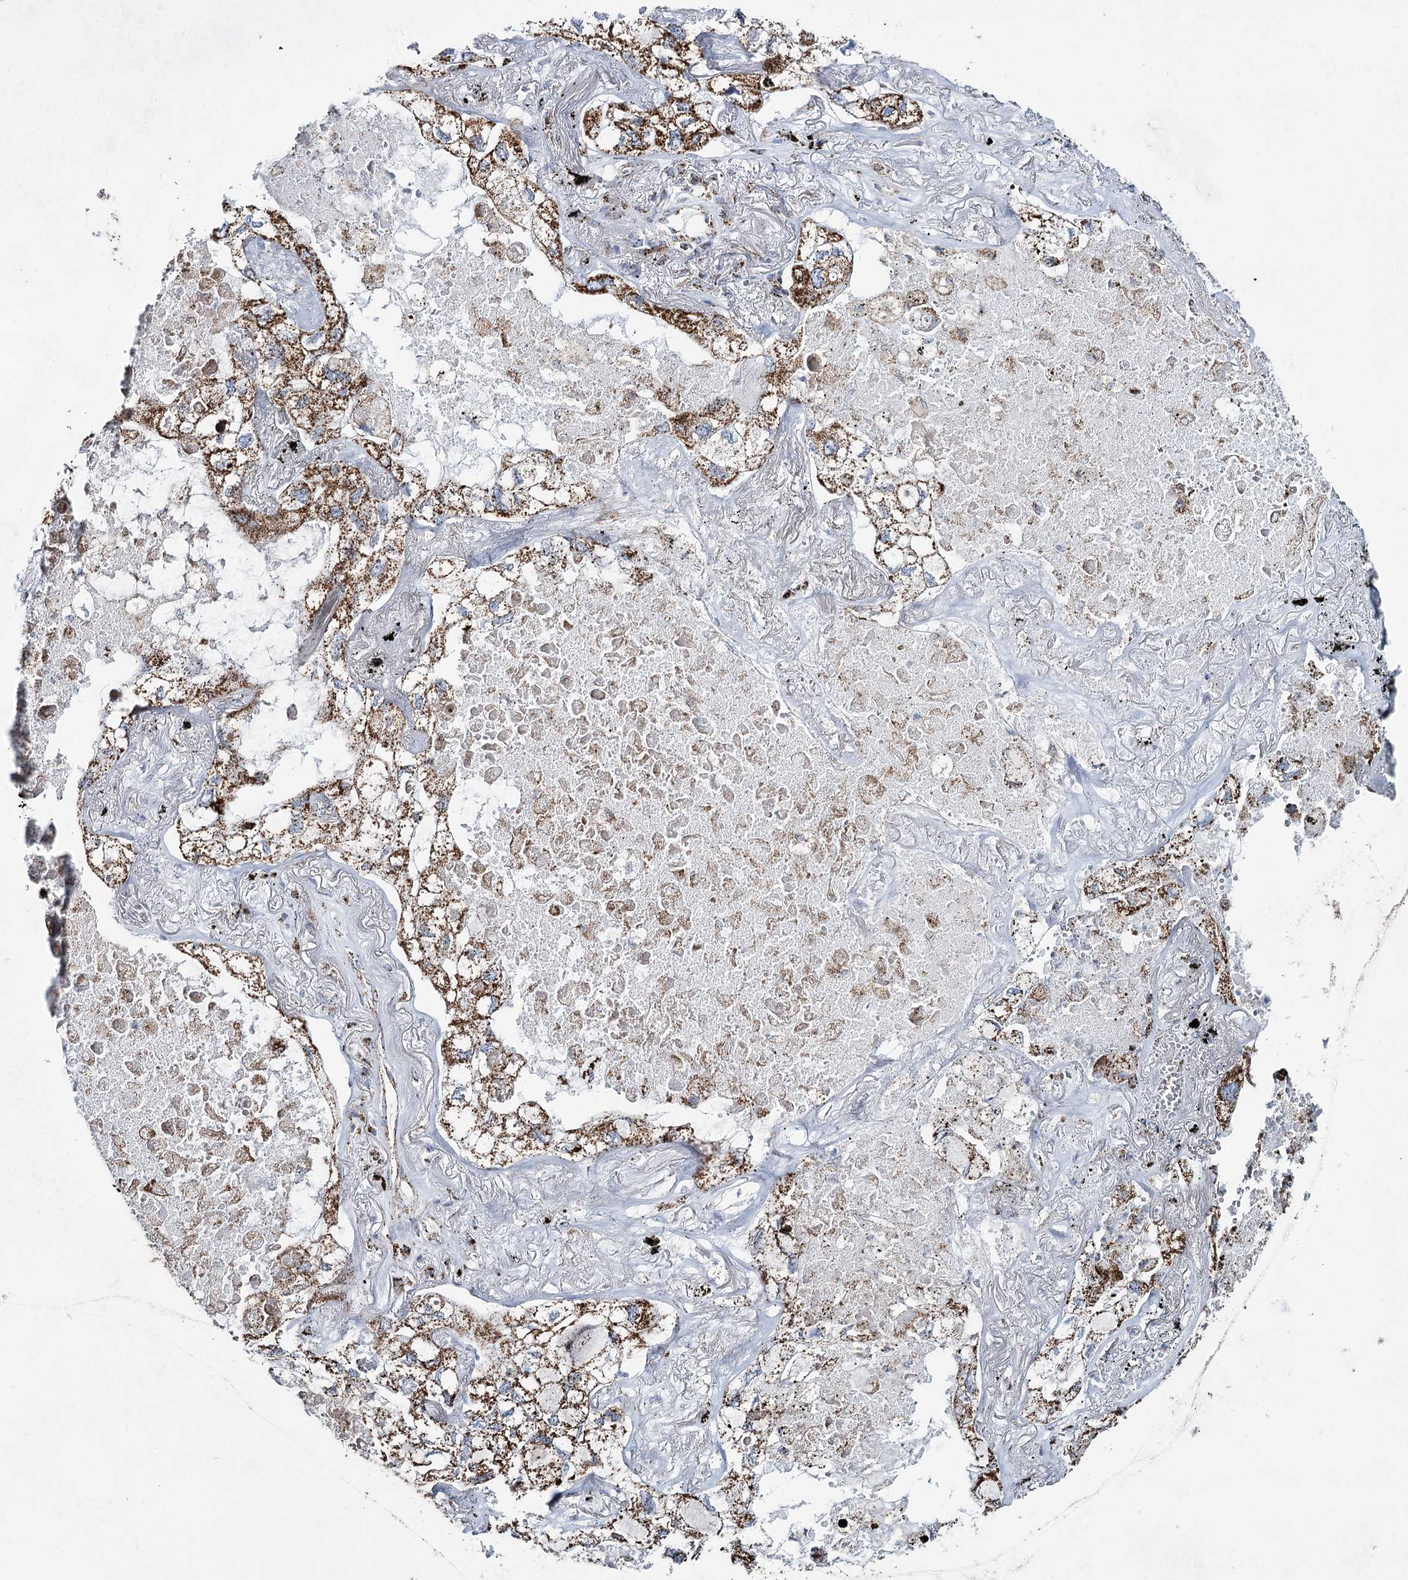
{"staining": {"intensity": "moderate", "quantity": ">75%", "location": "cytoplasmic/membranous"}, "tissue": "lung cancer", "cell_type": "Tumor cells", "image_type": "cancer", "snomed": [{"axis": "morphology", "description": "Adenocarcinoma, NOS"}, {"axis": "topography", "description": "Lung"}], "caption": "A medium amount of moderate cytoplasmic/membranous staining is appreciated in about >75% of tumor cells in lung cancer tissue.", "gene": "CWF19L1", "patient": {"sex": "male", "age": 65}}